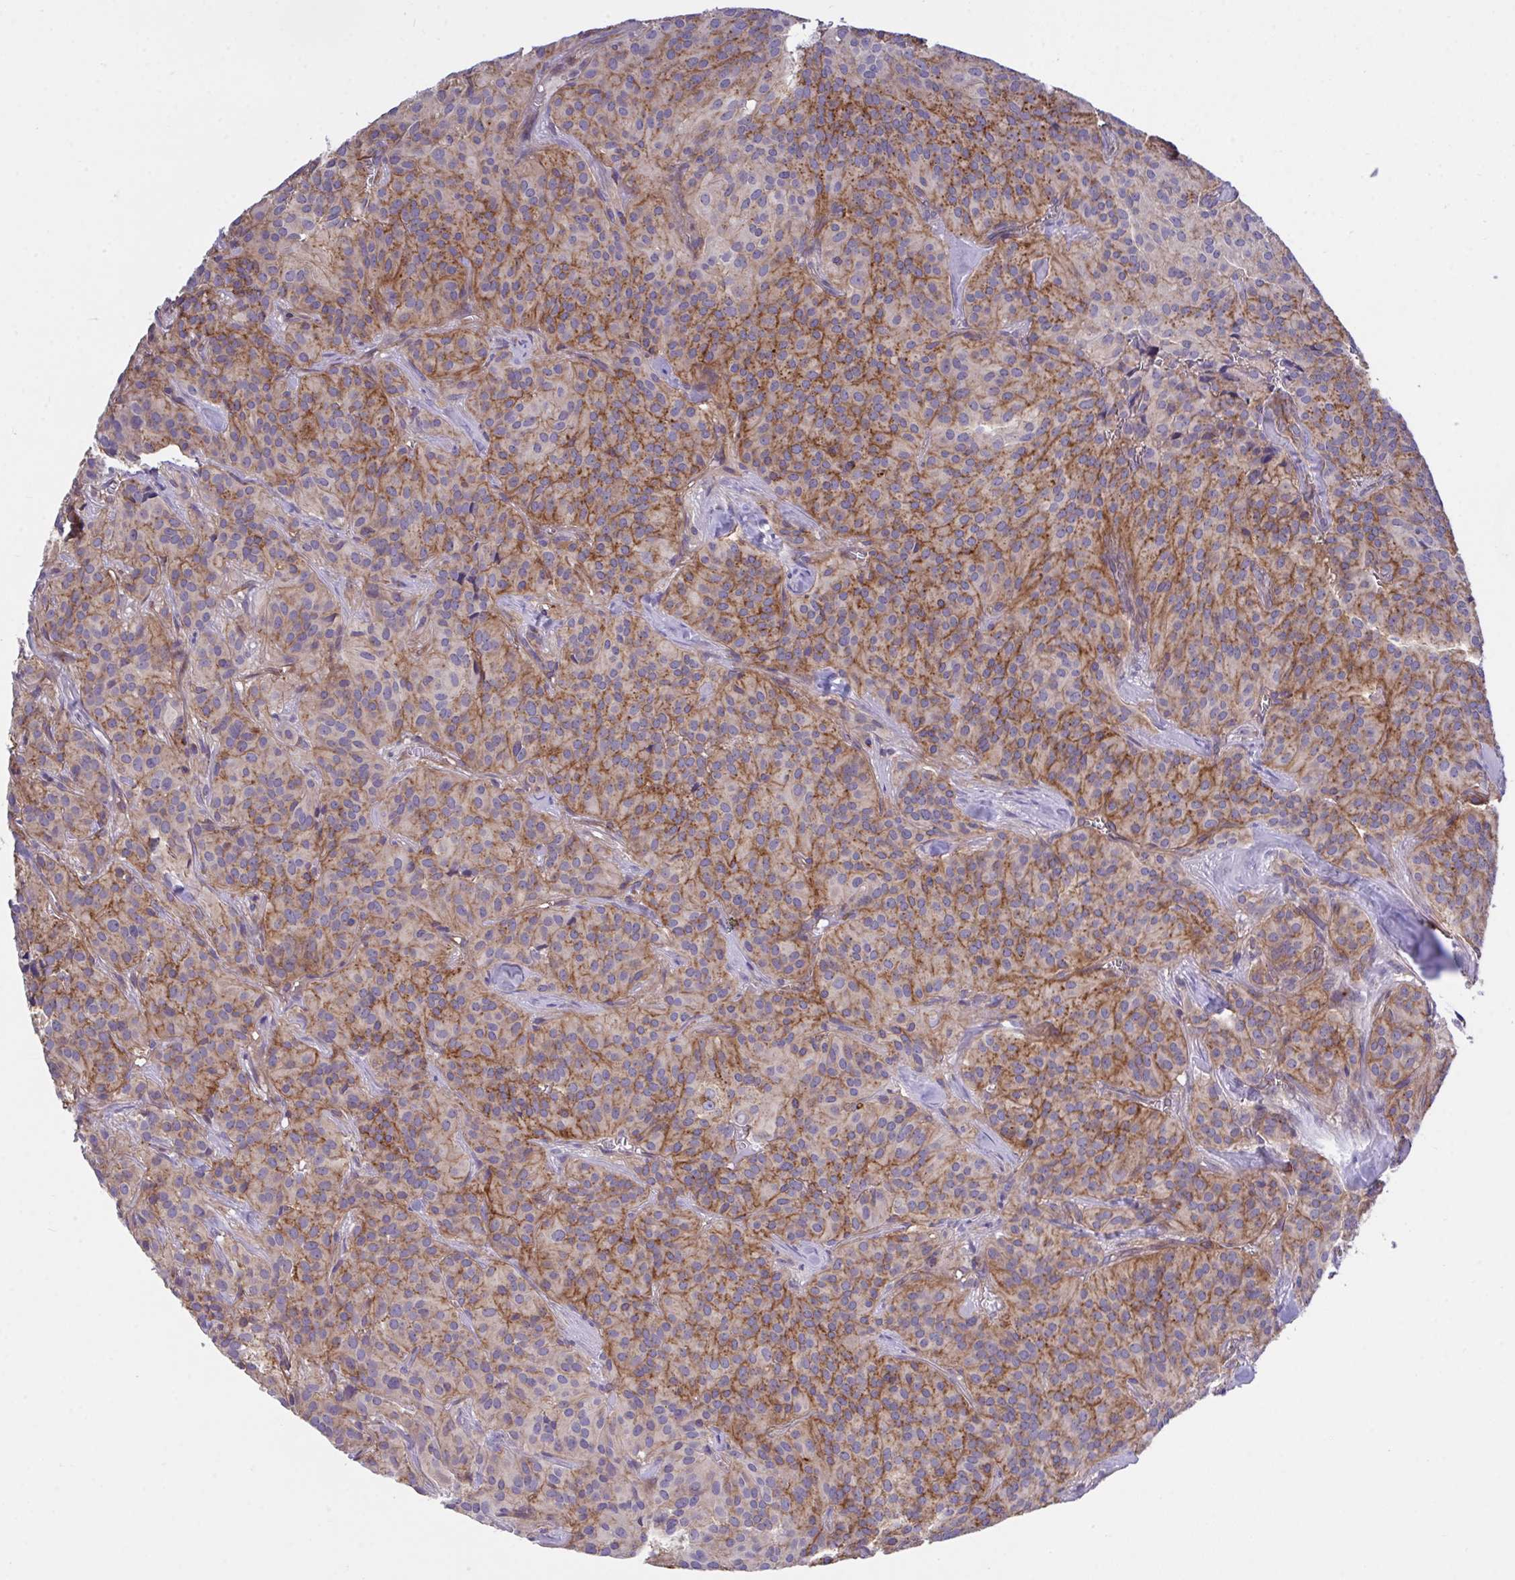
{"staining": {"intensity": "moderate", "quantity": "<25%", "location": "cytoplasmic/membranous"}, "tissue": "glioma", "cell_type": "Tumor cells", "image_type": "cancer", "snomed": [{"axis": "morphology", "description": "Glioma, malignant, Low grade"}, {"axis": "topography", "description": "Brain"}], "caption": "Glioma was stained to show a protein in brown. There is low levels of moderate cytoplasmic/membranous staining in approximately <25% of tumor cells. The staining is performed using DAB brown chromogen to label protein expression. The nuclei are counter-stained blue using hematoxylin.", "gene": "C4orf36", "patient": {"sex": "male", "age": 42}}